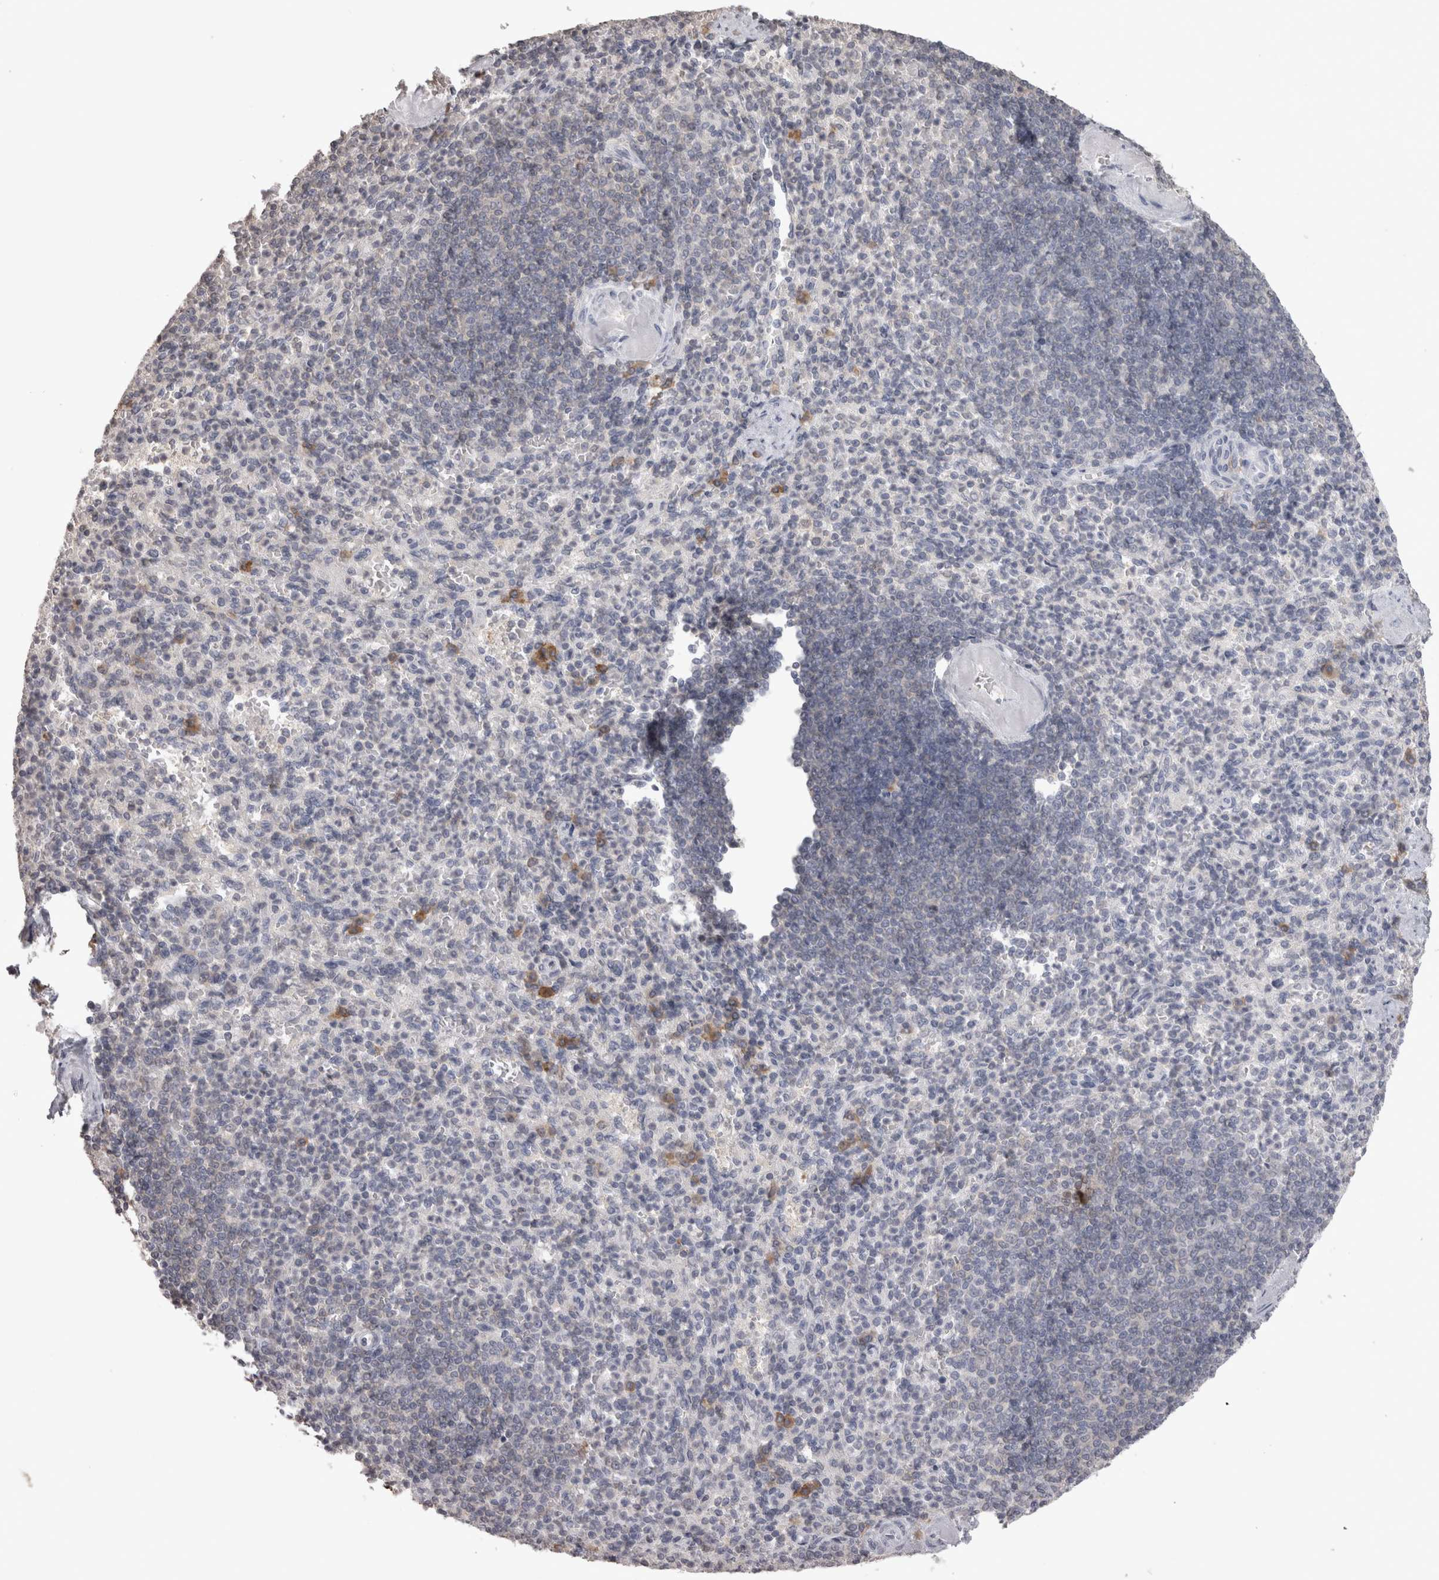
{"staining": {"intensity": "moderate", "quantity": "<25%", "location": "cytoplasmic/membranous"}, "tissue": "spleen", "cell_type": "Cells in red pulp", "image_type": "normal", "snomed": [{"axis": "morphology", "description": "Normal tissue, NOS"}, {"axis": "topography", "description": "Spleen"}], "caption": "About <25% of cells in red pulp in unremarkable human spleen display moderate cytoplasmic/membranous protein staining as visualized by brown immunohistochemical staining.", "gene": "LAX1", "patient": {"sex": "female", "age": 74}}